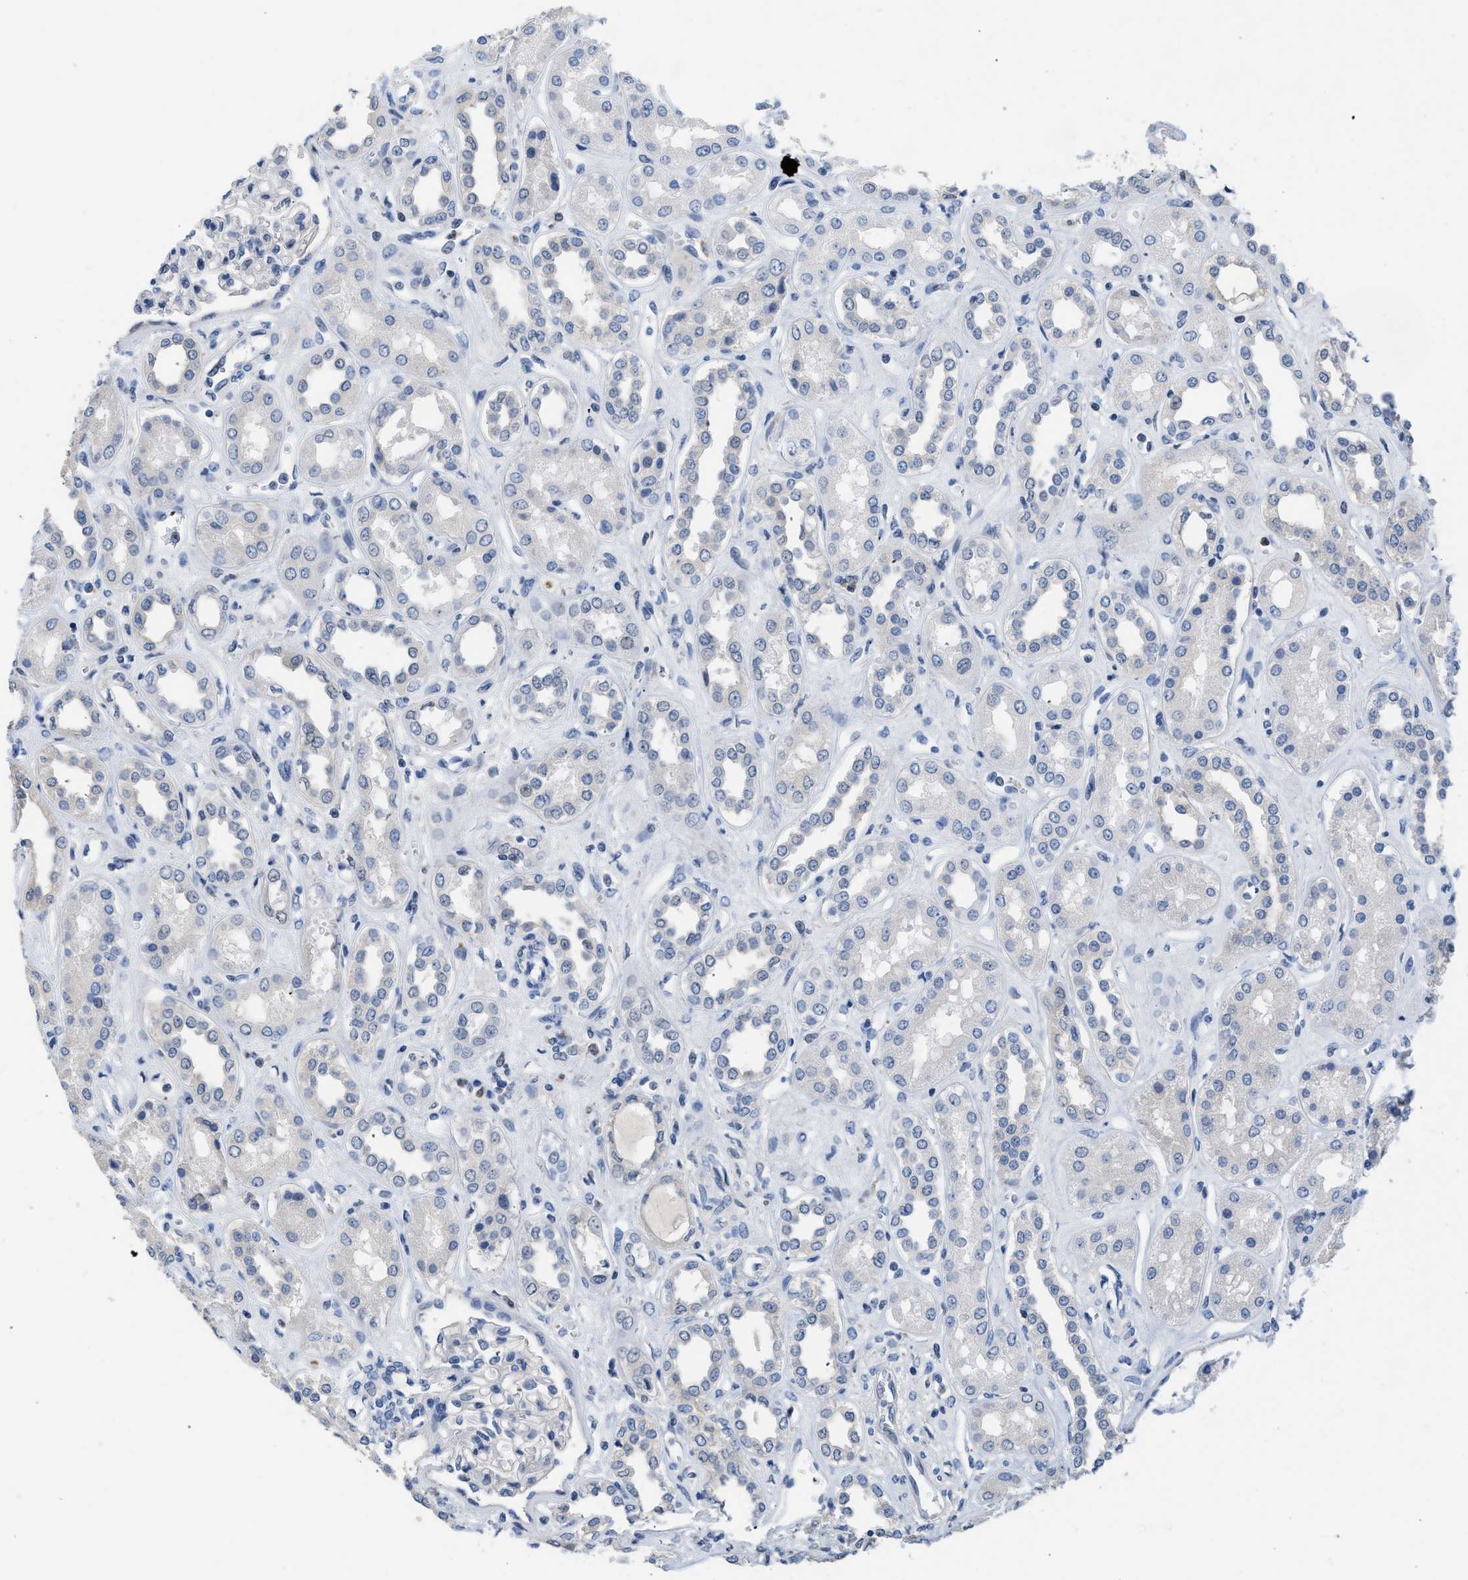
{"staining": {"intensity": "negative", "quantity": "none", "location": "none"}, "tissue": "kidney", "cell_type": "Cells in glomeruli", "image_type": "normal", "snomed": [{"axis": "morphology", "description": "Normal tissue, NOS"}, {"axis": "topography", "description": "Kidney"}], "caption": "A high-resolution micrograph shows IHC staining of benign kidney, which reveals no significant expression in cells in glomeruli. The staining is performed using DAB (3,3'-diaminobenzidine) brown chromogen with nuclei counter-stained in using hematoxylin.", "gene": "BOLL", "patient": {"sex": "male", "age": 59}}